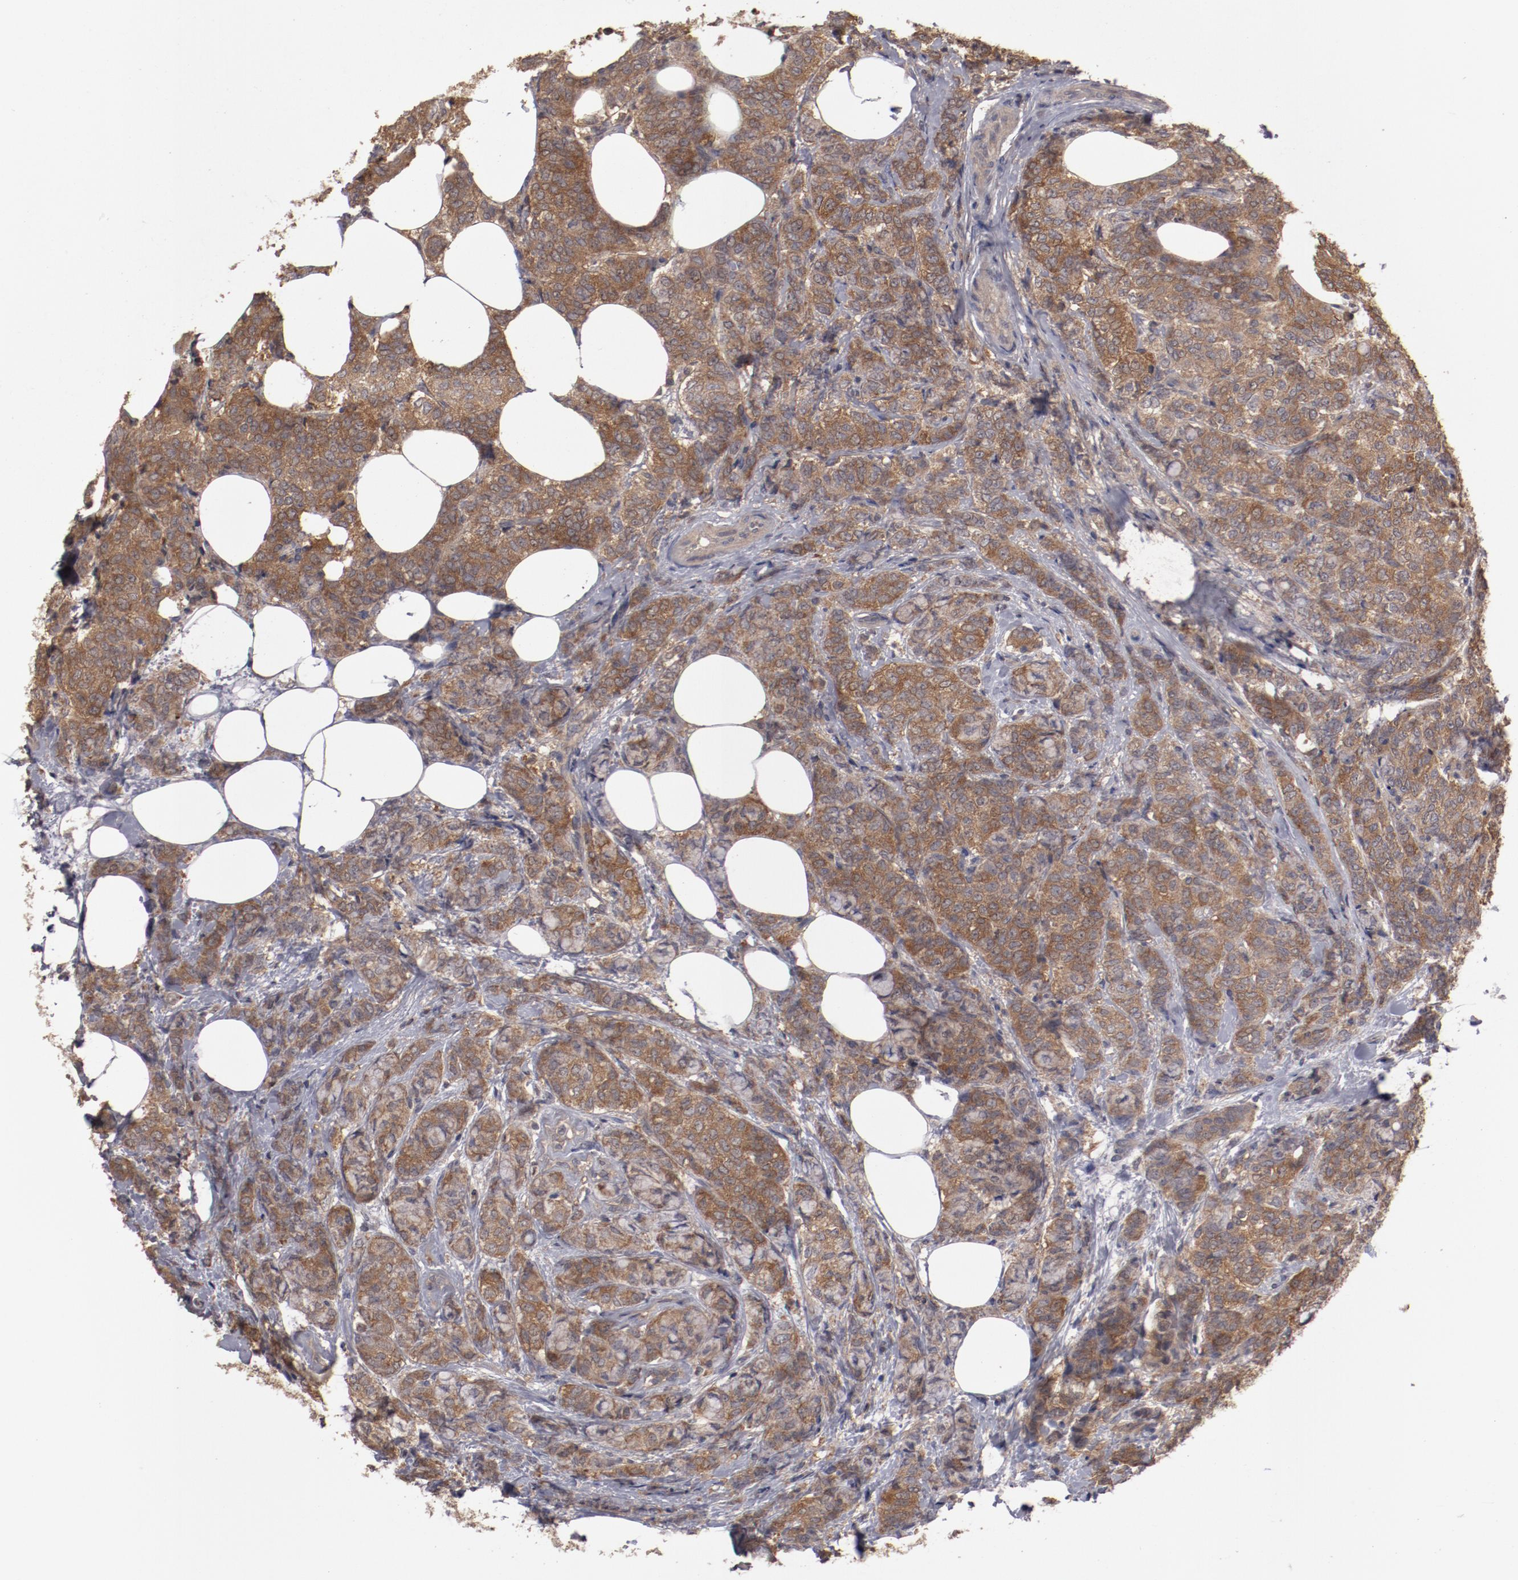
{"staining": {"intensity": "moderate", "quantity": ">75%", "location": "cytoplasmic/membranous"}, "tissue": "breast cancer", "cell_type": "Tumor cells", "image_type": "cancer", "snomed": [{"axis": "morphology", "description": "Lobular carcinoma"}, {"axis": "topography", "description": "Breast"}], "caption": "Moderate cytoplasmic/membranous protein positivity is identified in approximately >75% of tumor cells in breast cancer.", "gene": "LRRC75B", "patient": {"sex": "female", "age": 60}}